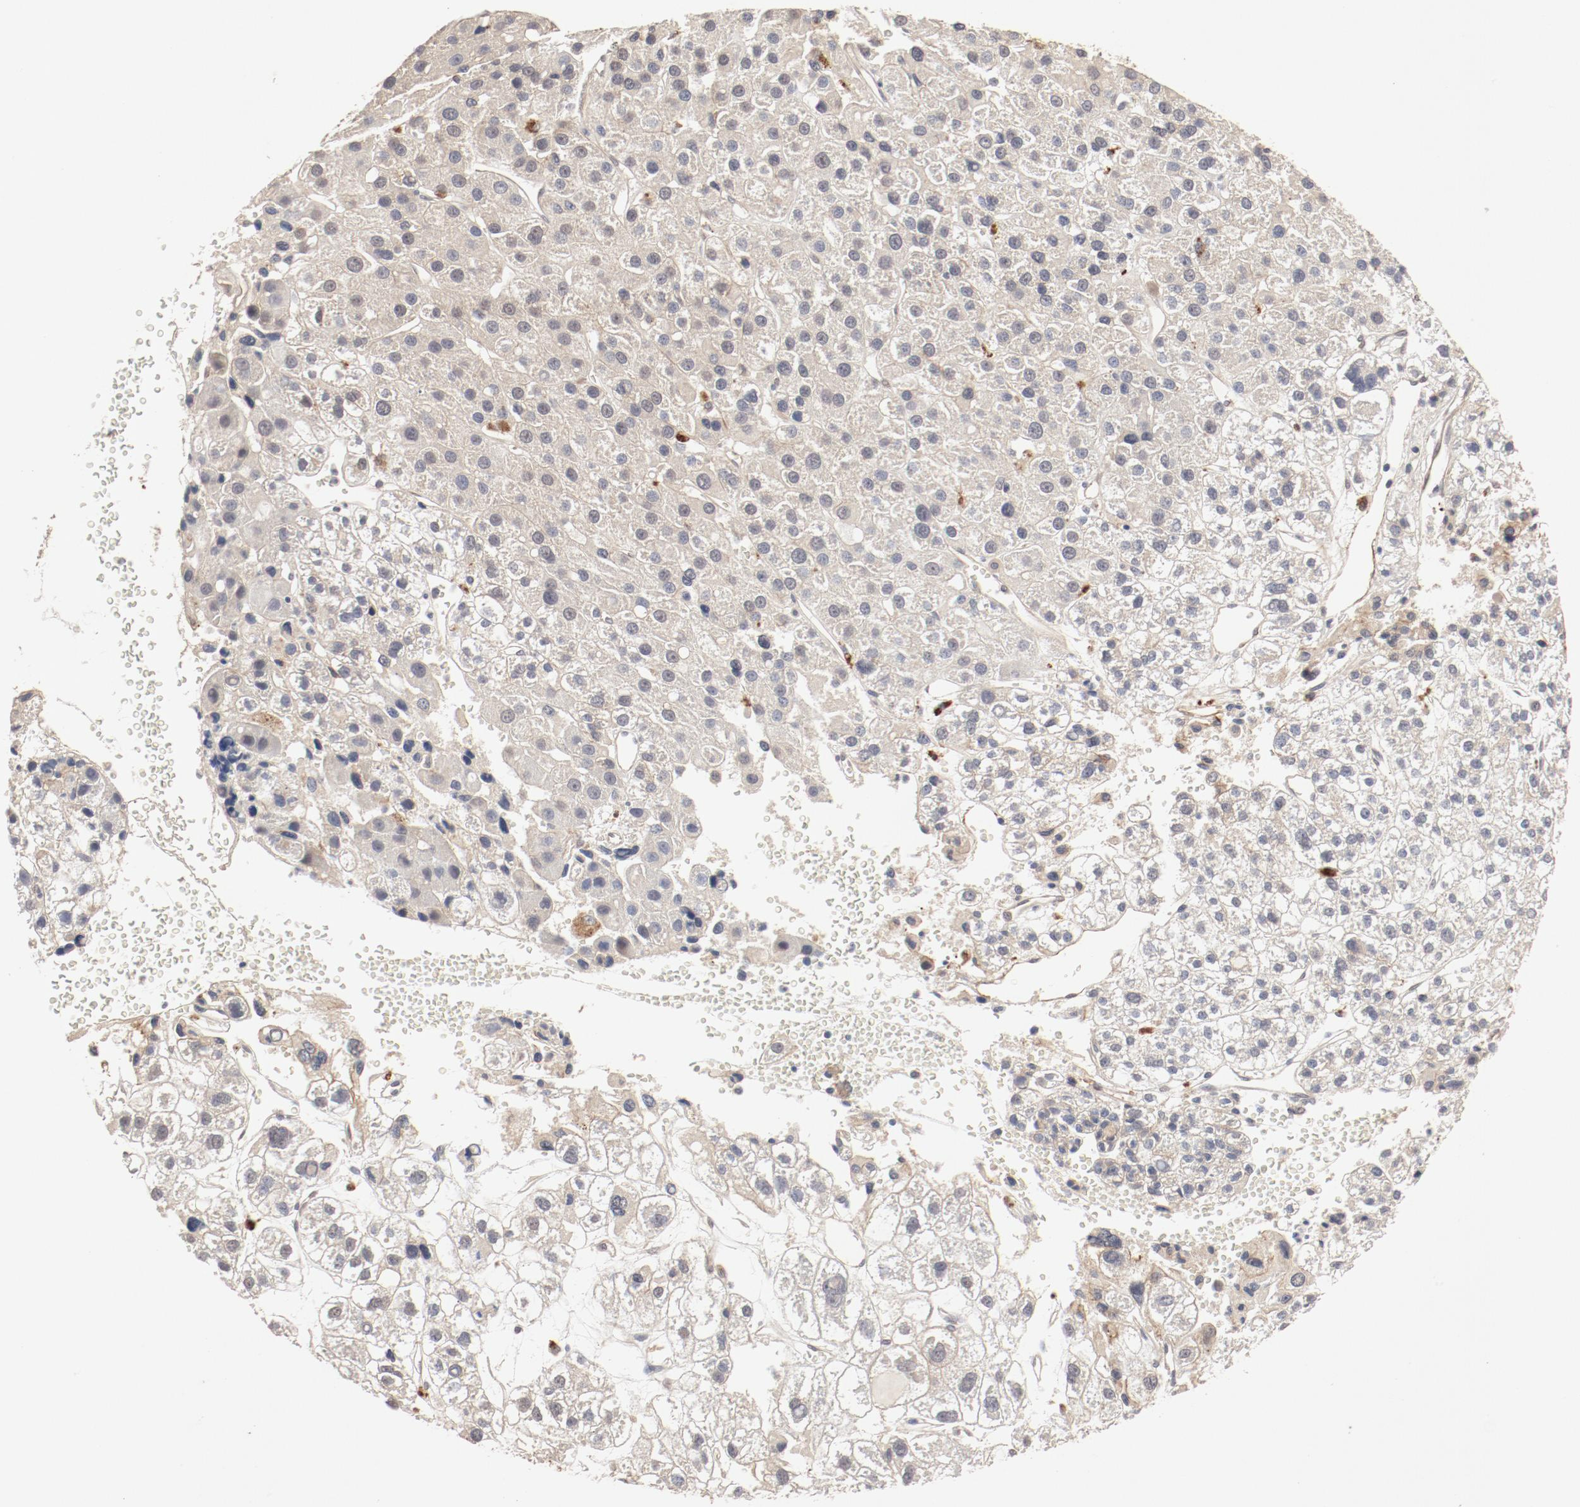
{"staining": {"intensity": "weak", "quantity": ">75%", "location": "cytoplasmic/membranous"}, "tissue": "liver cancer", "cell_type": "Tumor cells", "image_type": "cancer", "snomed": [{"axis": "morphology", "description": "Carcinoma, Hepatocellular, NOS"}, {"axis": "topography", "description": "Liver"}], "caption": "Brown immunohistochemical staining in human hepatocellular carcinoma (liver) exhibits weak cytoplasmic/membranous expression in approximately >75% of tumor cells. (Stains: DAB in brown, nuclei in blue, Microscopy: brightfield microscopy at high magnification).", "gene": "IL3RA", "patient": {"sex": "female", "age": 85}}